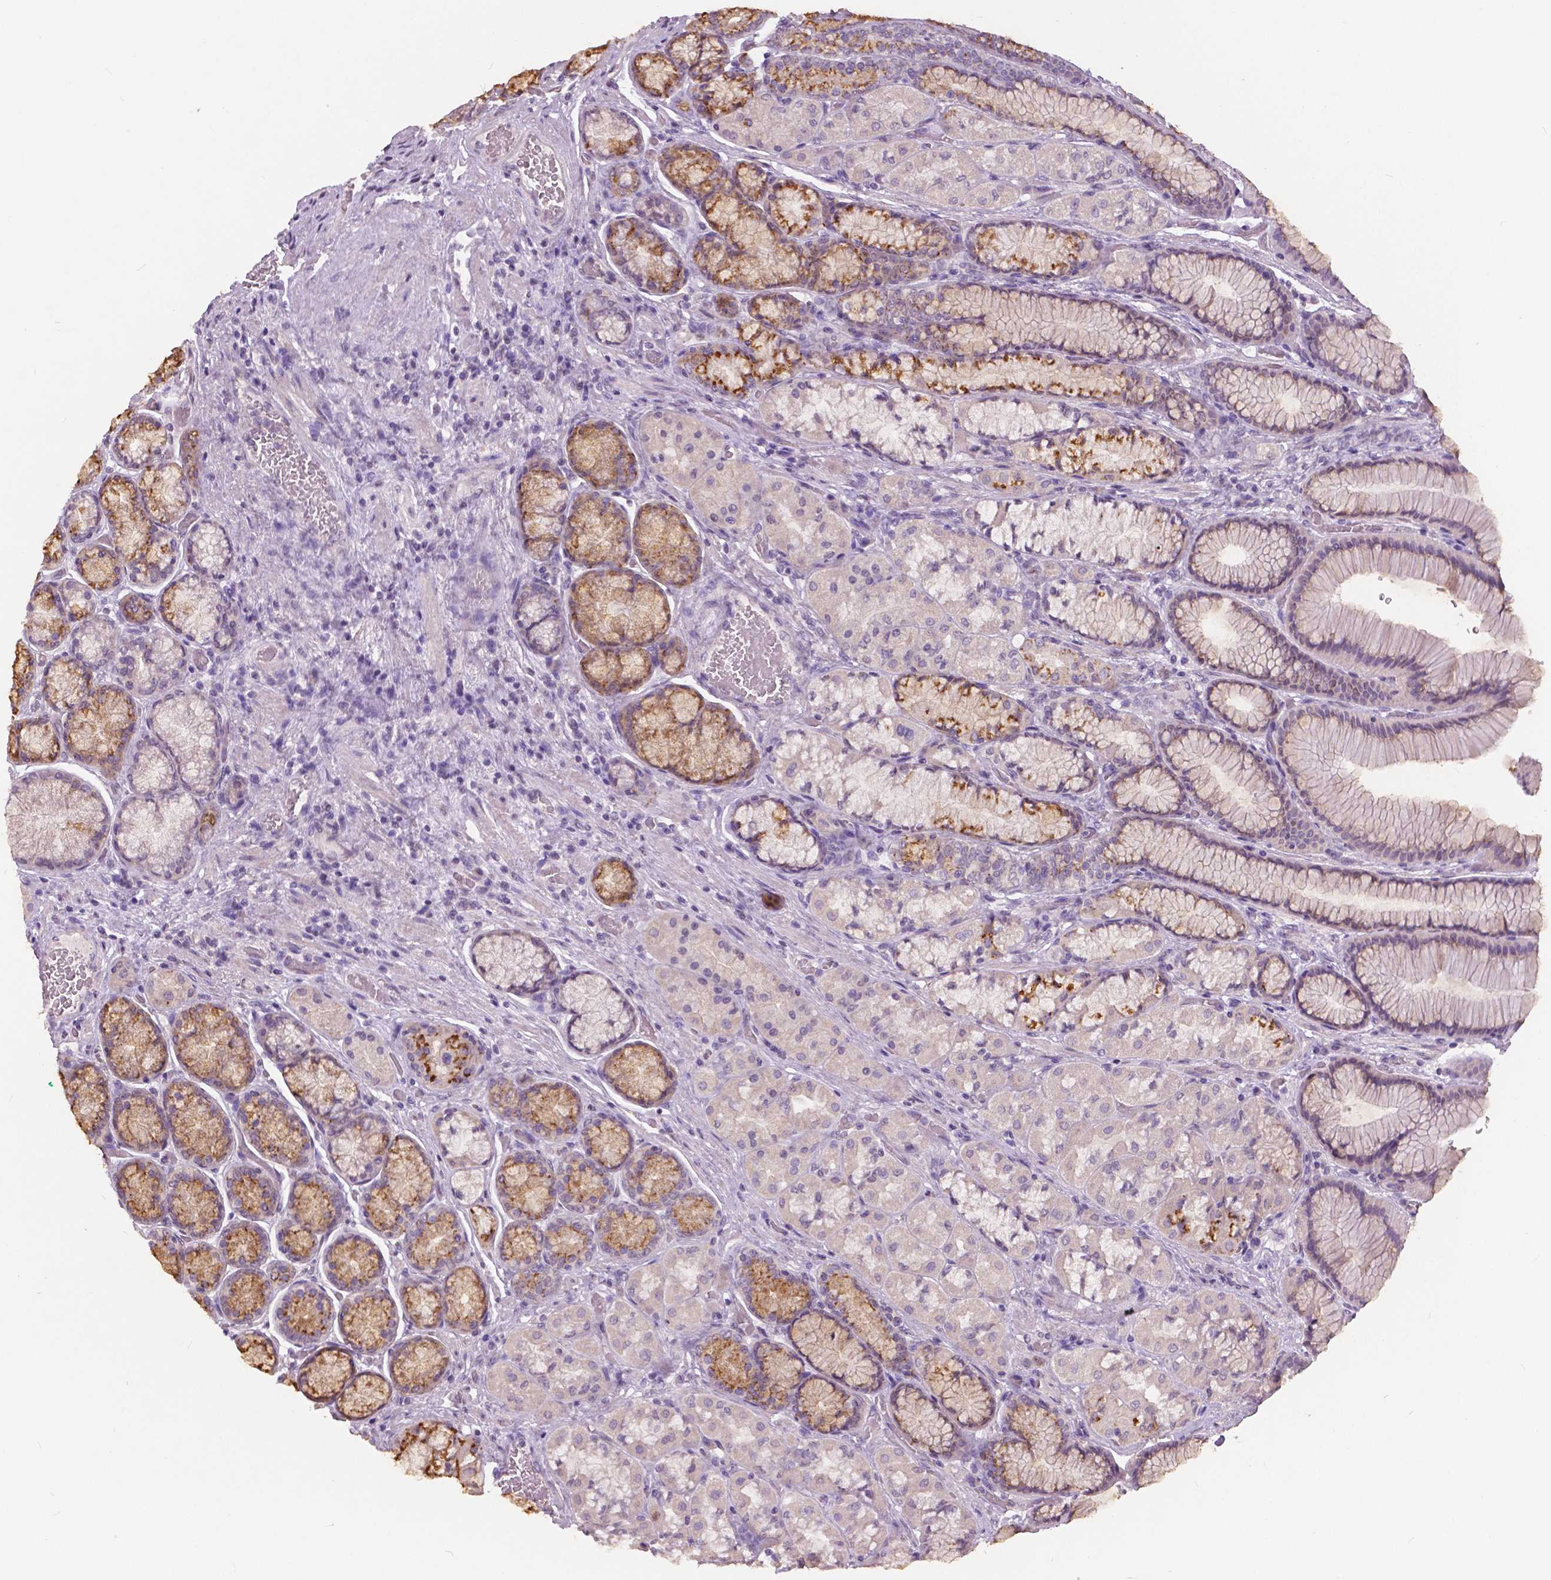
{"staining": {"intensity": "moderate", "quantity": "<25%", "location": "cytoplasmic/membranous"}, "tissue": "stomach", "cell_type": "Glandular cells", "image_type": "normal", "snomed": [{"axis": "morphology", "description": "Normal tissue, NOS"}, {"axis": "morphology", "description": "Adenocarcinoma, NOS"}, {"axis": "morphology", "description": "Adenocarcinoma, High grade"}, {"axis": "topography", "description": "Stomach, upper"}, {"axis": "topography", "description": "Stomach"}], "caption": "Stomach stained with immunohistochemistry shows moderate cytoplasmic/membranous positivity in approximately <25% of glandular cells. (IHC, brightfield microscopy, high magnification).", "gene": "GRIN2A", "patient": {"sex": "female", "age": 65}}